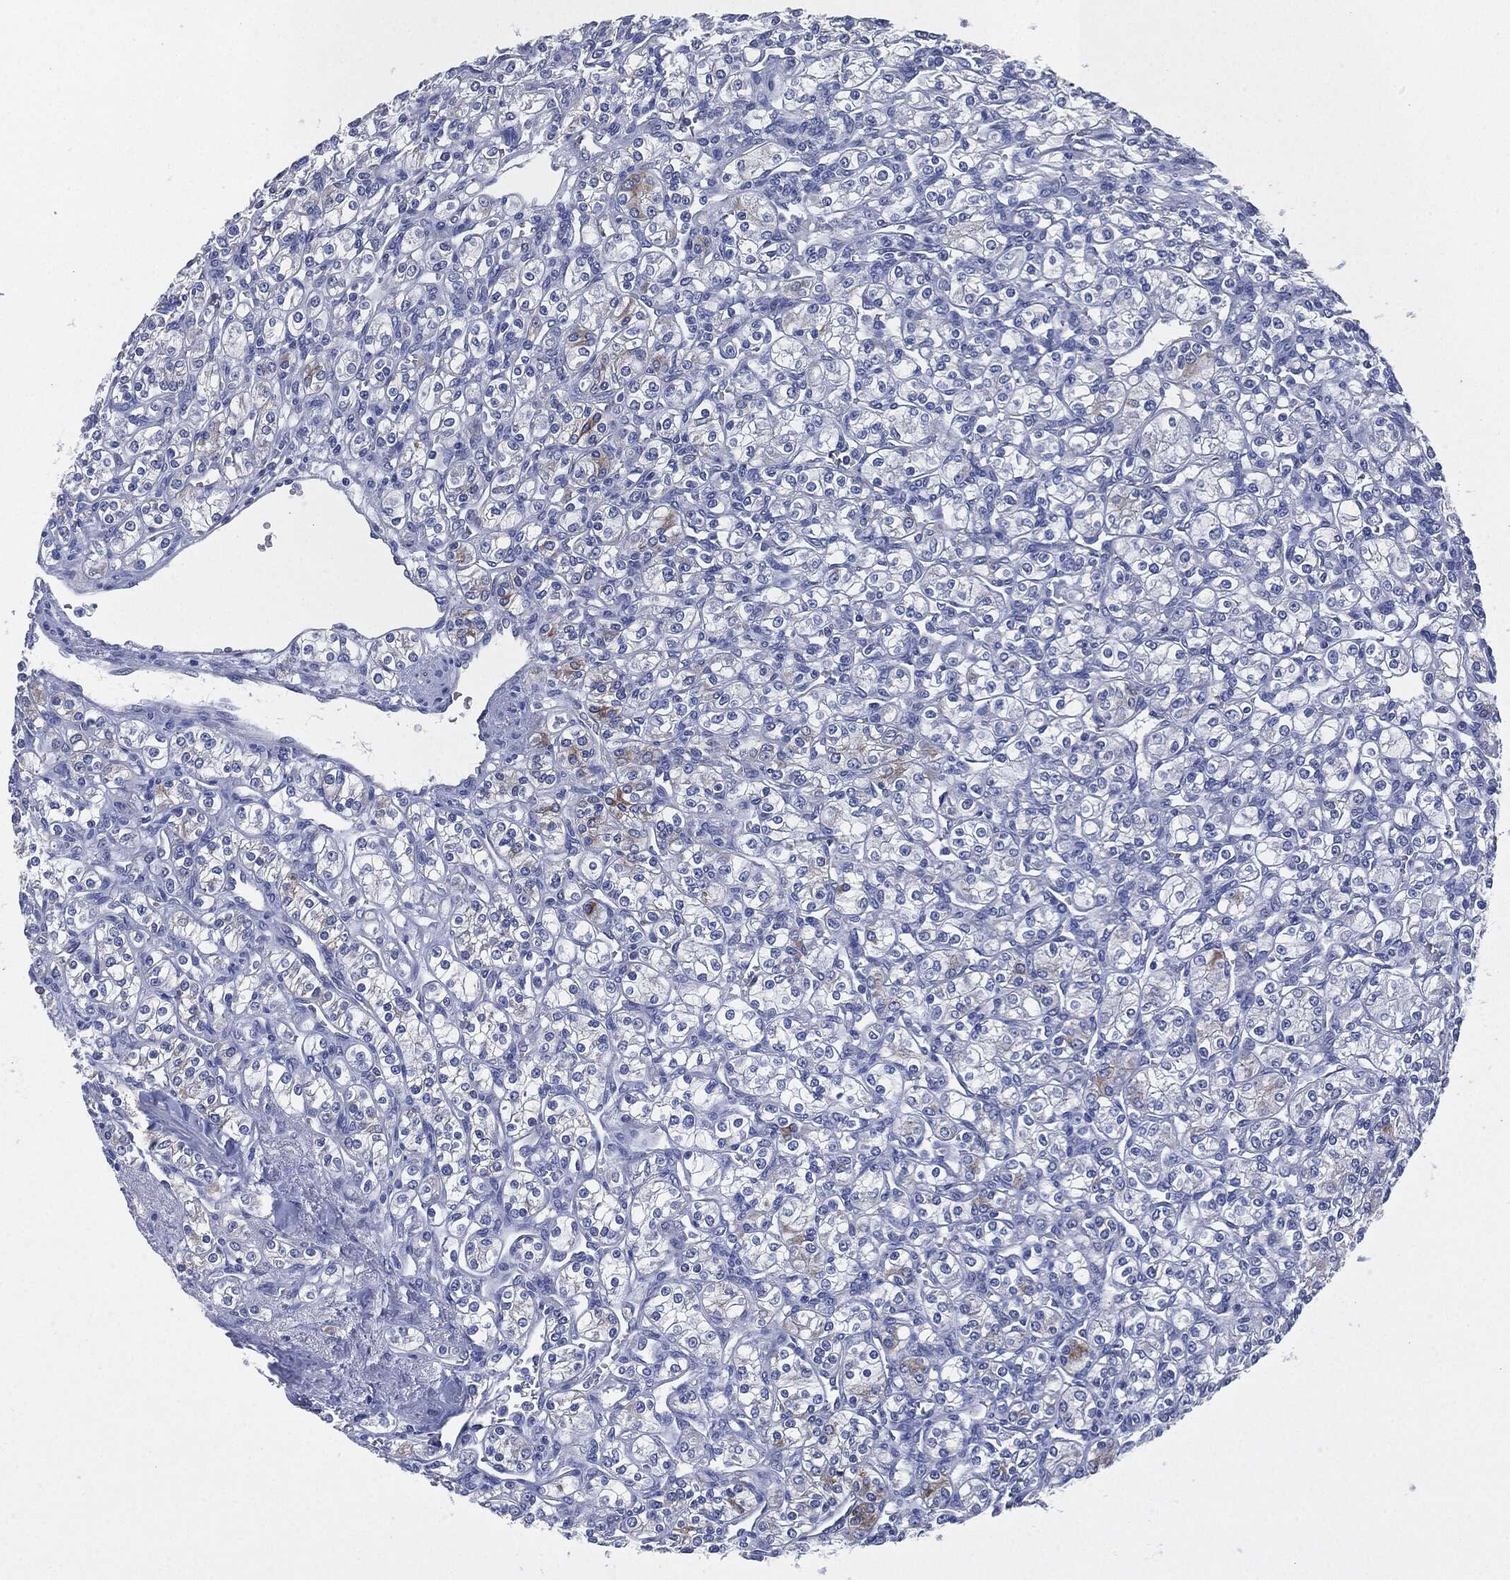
{"staining": {"intensity": "moderate", "quantity": "<25%", "location": "cytoplasmic/membranous"}, "tissue": "renal cancer", "cell_type": "Tumor cells", "image_type": "cancer", "snomed": [{"axis": "morphology", "description": "Adenocarcinoma, NOS"}, {"axis": "topography", "description": "Kidney"}], "caption": "Immunohistochemistry (IHC) micrograph of human renal cancer (adenocarcinoma) stained for a protein (brown), which reveals low levels of moderate cytoplasmic/membranous staining in about <25% of tumor cells.", "gene": "SHROOM2", "patient": {"sex": "male", "age": 77}}